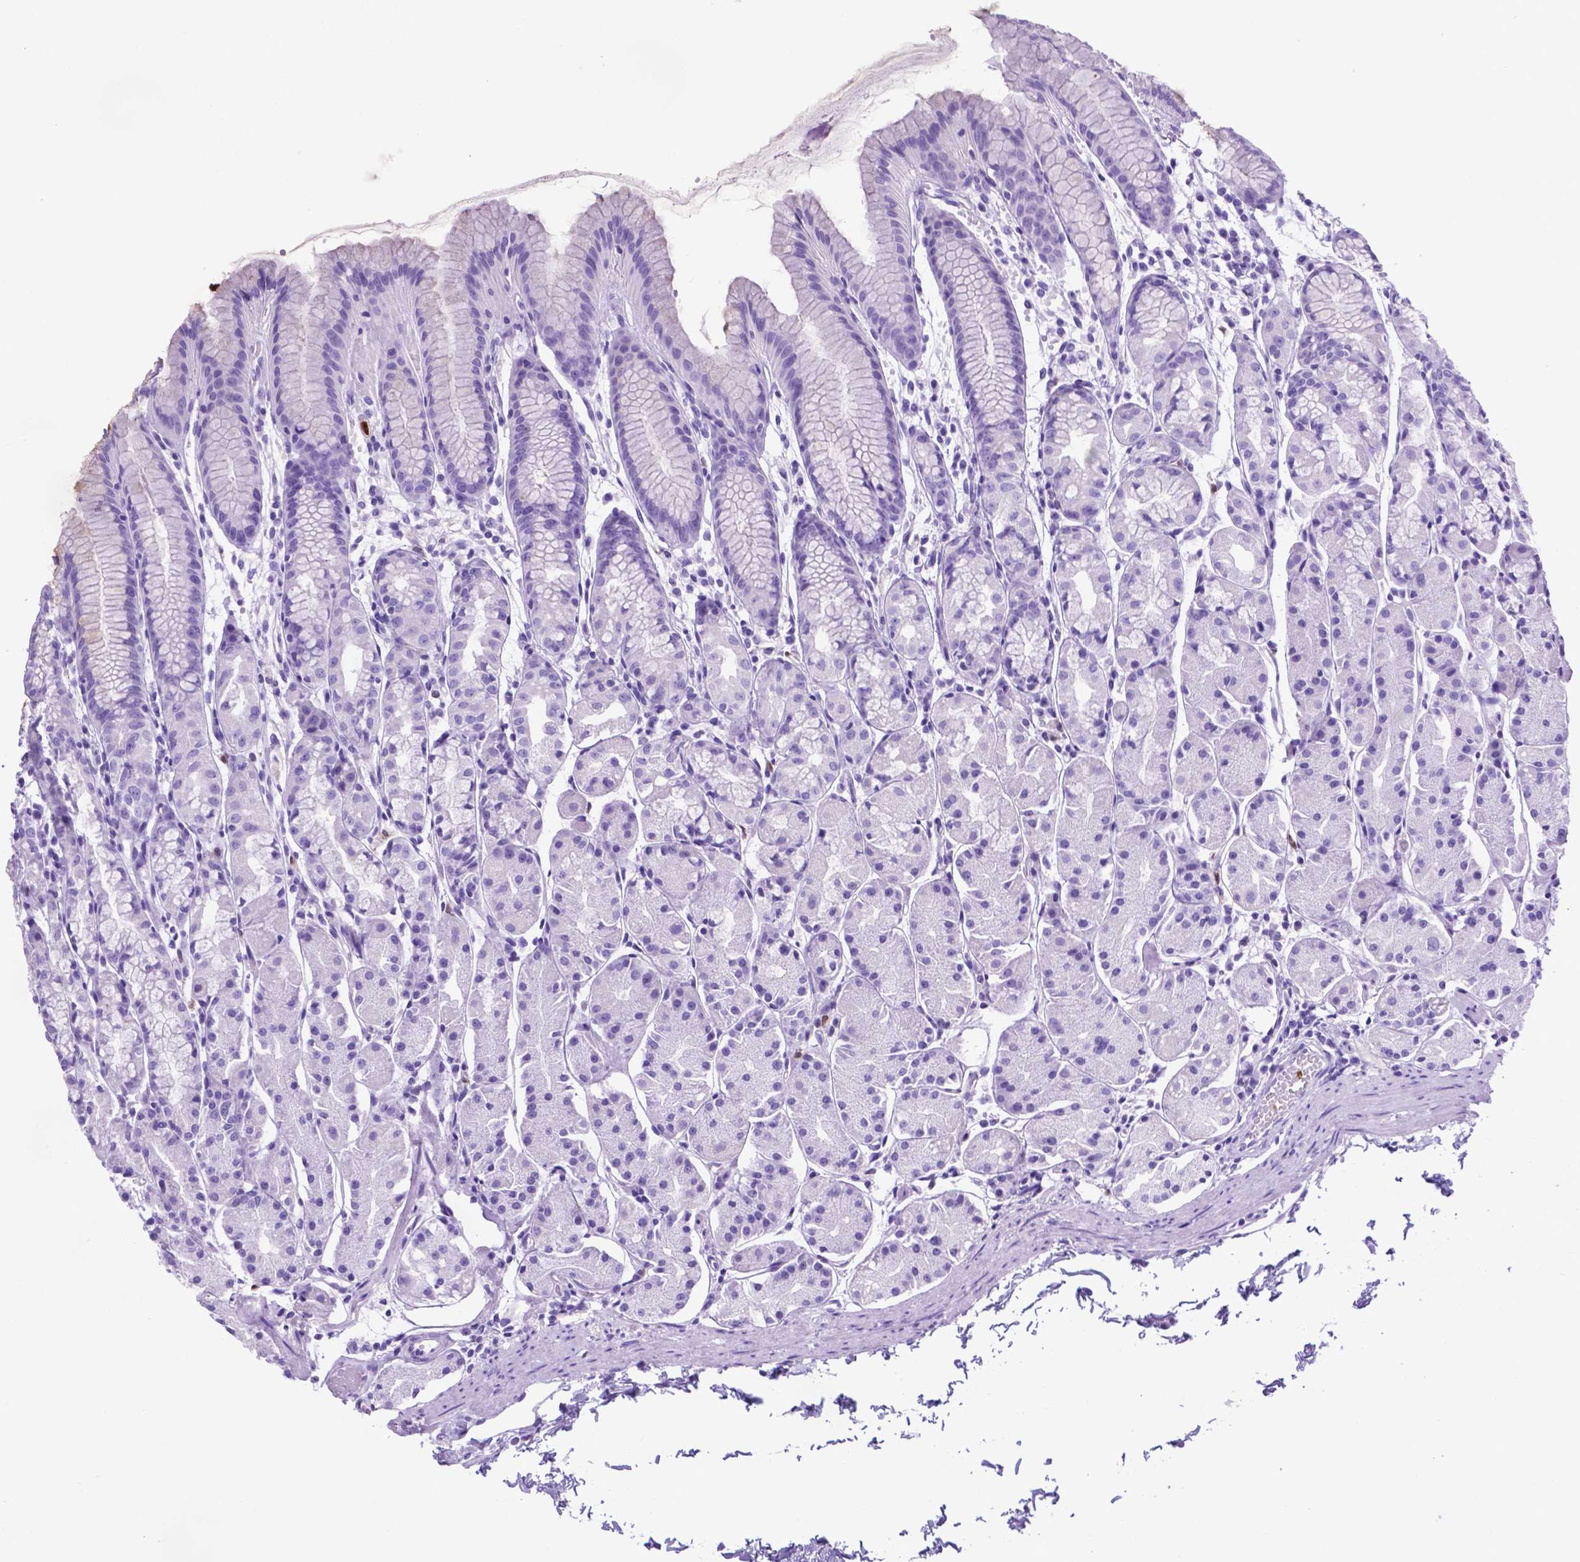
{"staining": {"intensity": "negative", "quantity": "none", "location": "none"}, "tissue": "stomach", "cell_type": "Glandular cells", "image_type": "normal", "snomed": [{"axis": "morphology", "description": "Normal tissue, NOS"}, {"axis": "topography", "description": "Stomach, upper"}], "caption": "Glandular cells show no significant protein positivity in benign stomach. (Brightfield microscopy of DAB IHC at high magnification).", "gene": "LZTR1", "patient": {"sex": "male", "age": 47}}